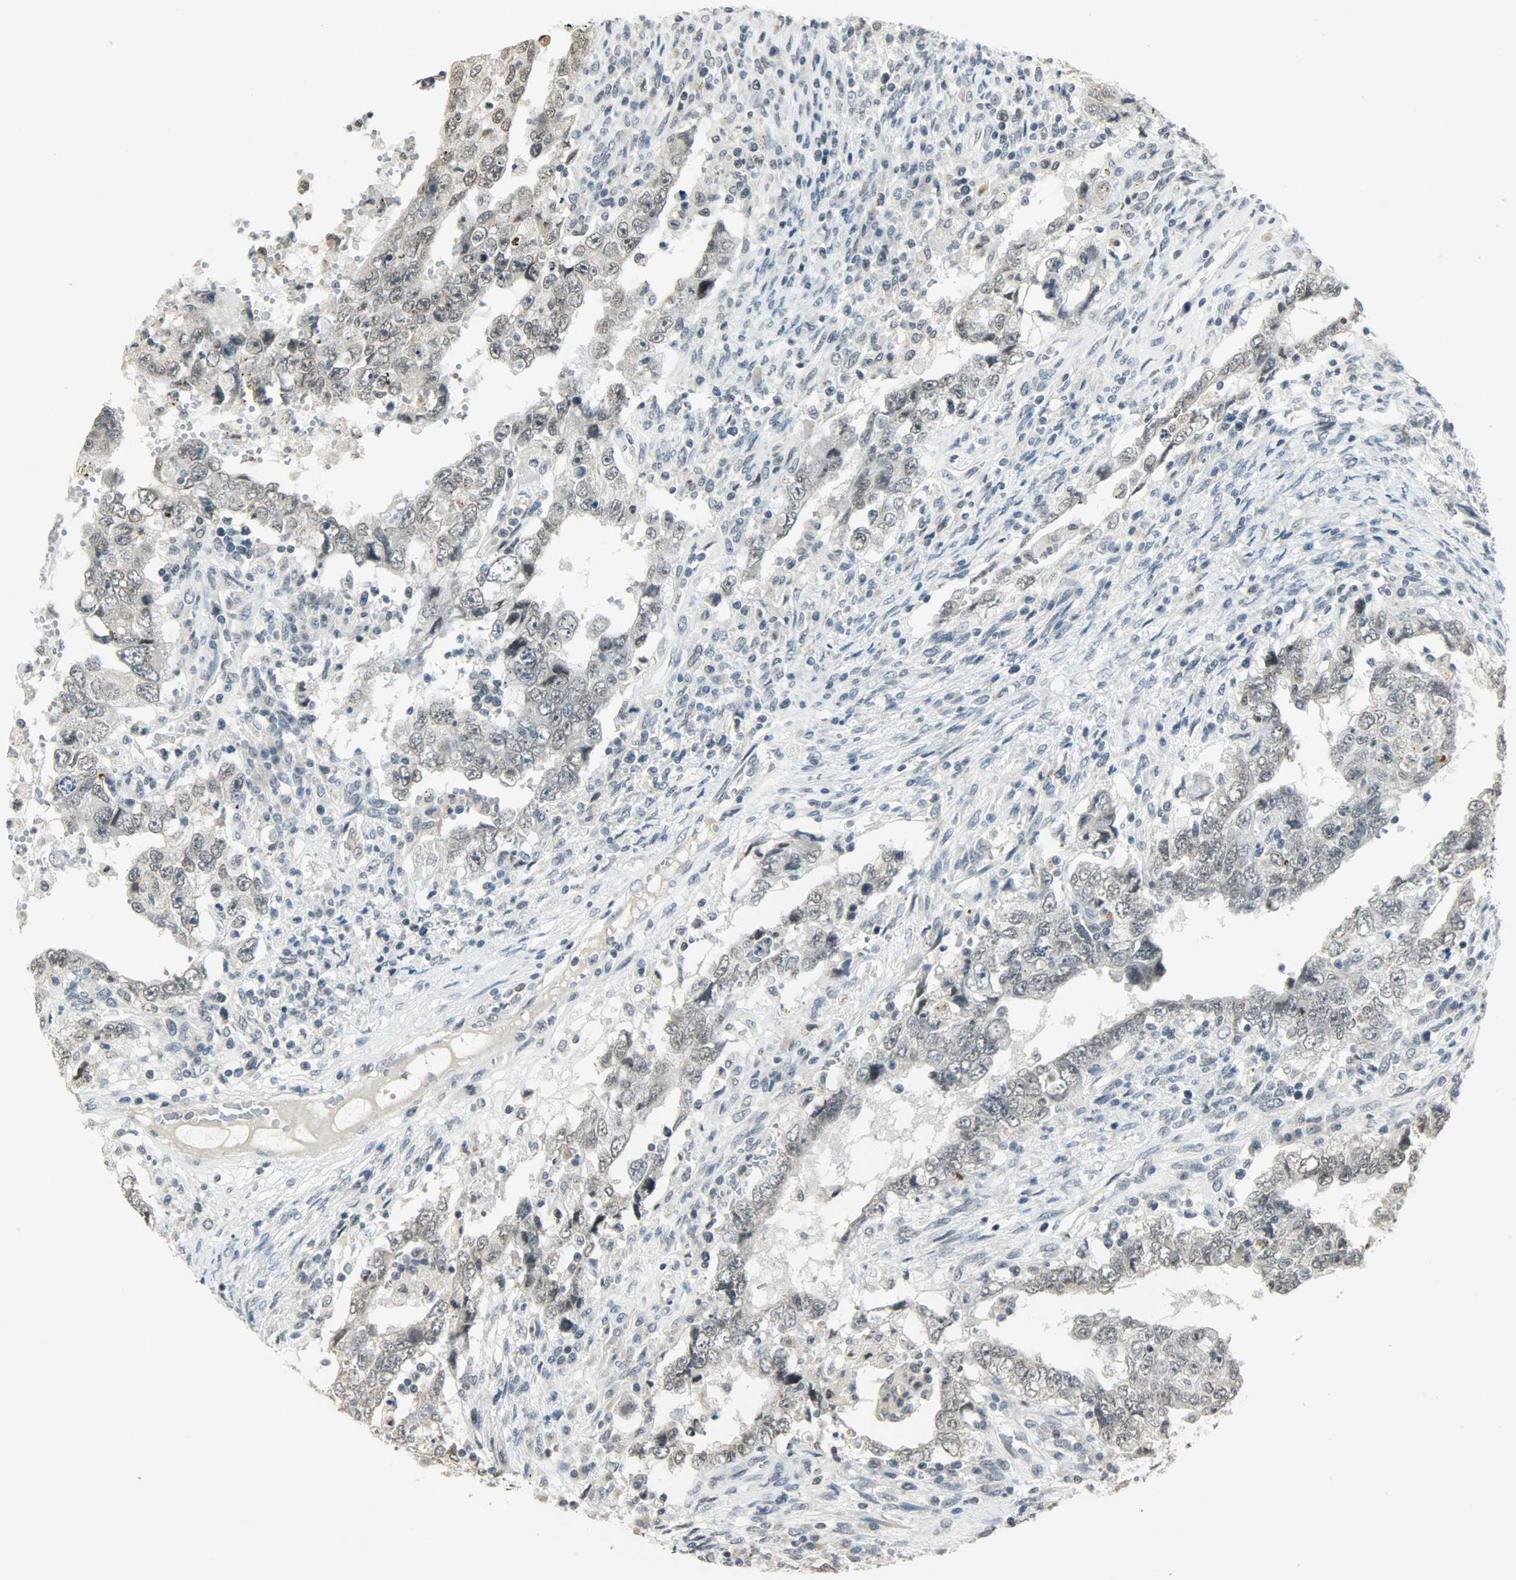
{"staining": {"intensity": "weak", "quantity": "<25%", "location": "nuclear"}, "tissue": "testis cancer", "cell_type": "Tumor cells", "image_type": "cancer", "snomed": [{"axis": "morphology", "description": "Carcinoma, Embryonal, NOS"}, {"axis": "topography", "description": "Testis"}], "caption": "Human testis embryonal carcinoma stained for a protein using IHC demonstrates no staining in tumor cells.", "gene": "SMARCA5", "patient": {"sex": "male", "age": 26}}